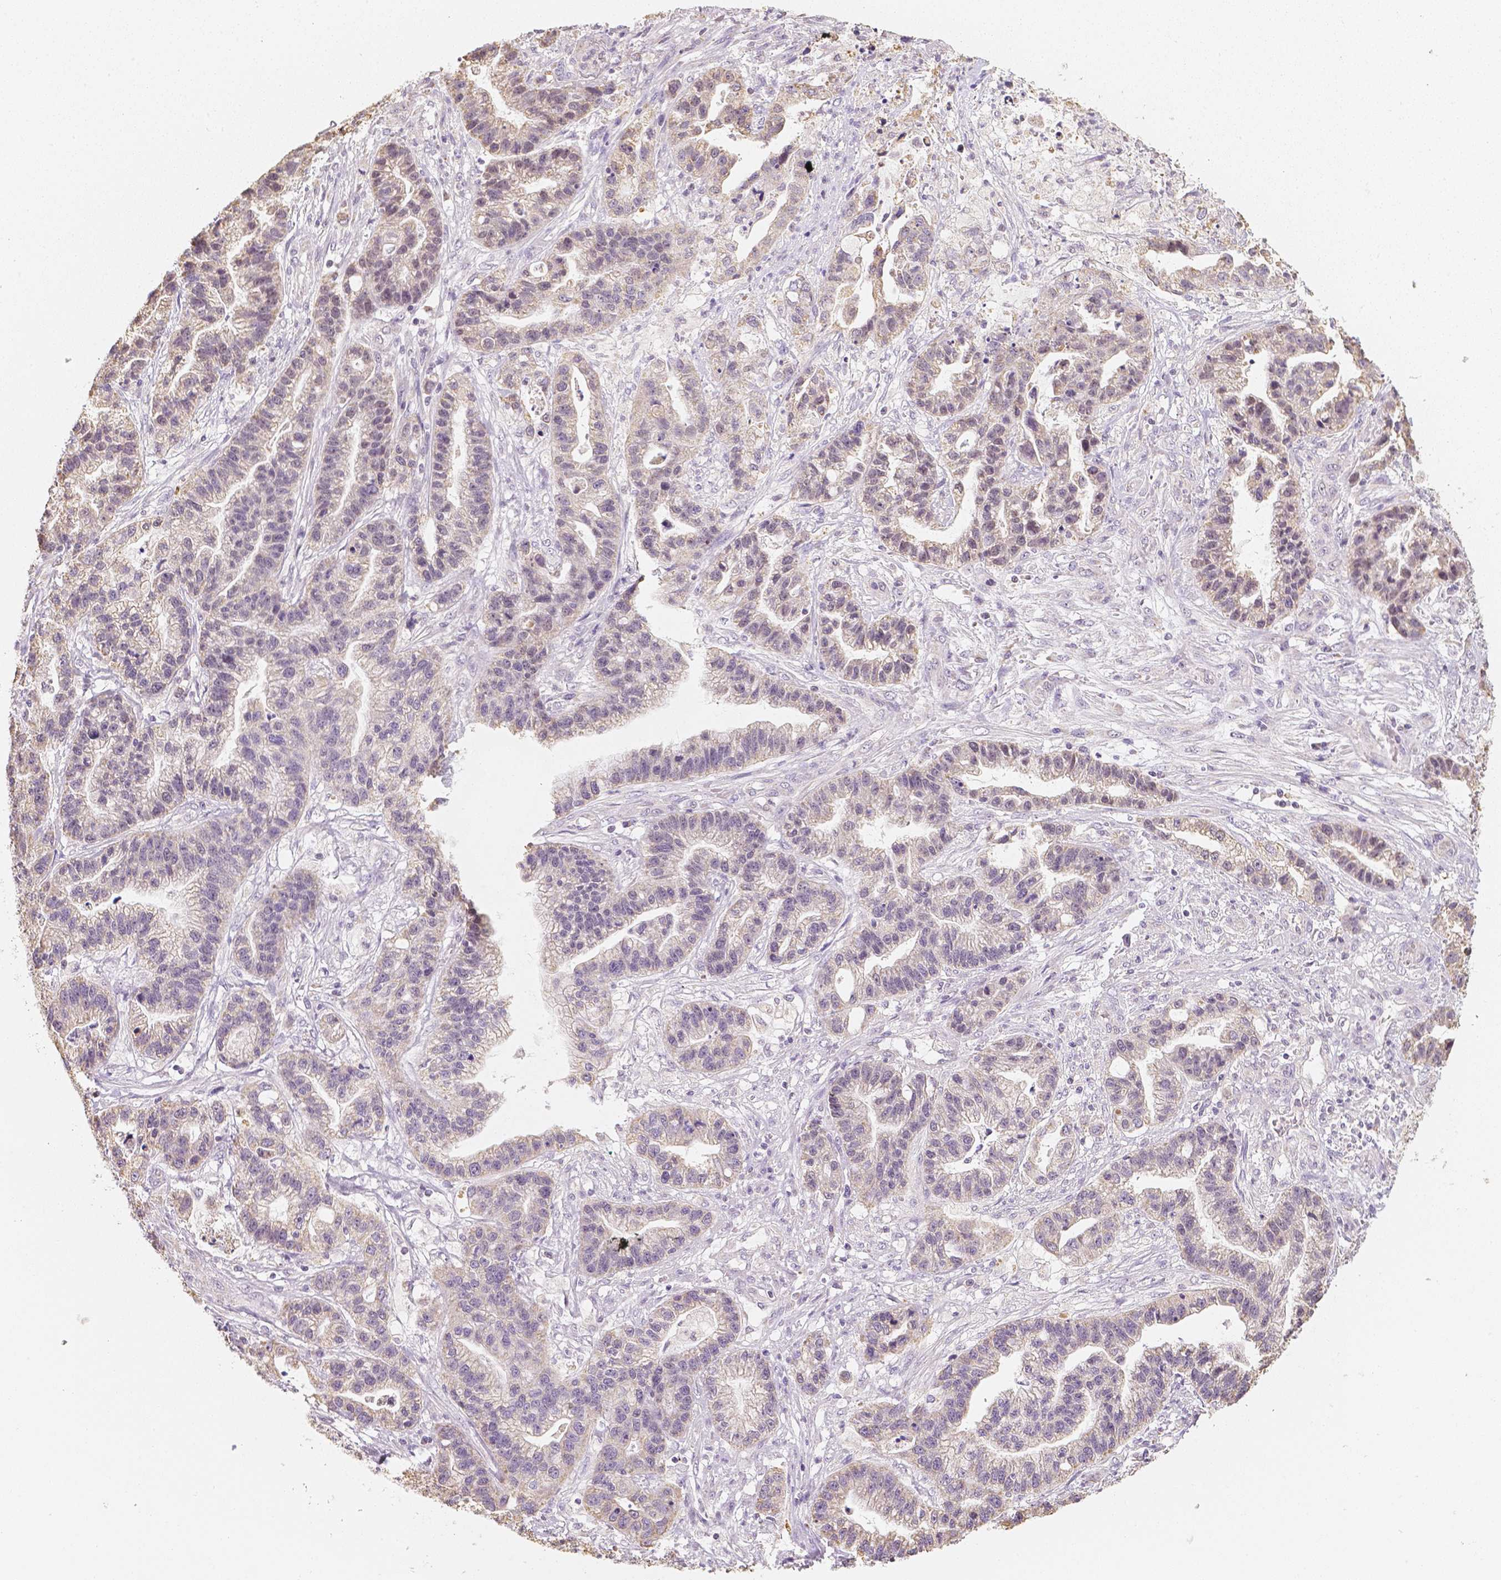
{"staining": {"intensity": "negative", "quantity": "none", "location": "none"}, "tissue": "stomach cancer", "cell_type": "Tumor cells", "image_type": "cancer", "snomed": [{"axis": "morphology", "description": "Adenocarcinoma, NOS"}, {"axis": "topography", "description": "Stomach"}], "caption": "An image of human stomach cancer is negative for staining in tumor cells.", "gene": "NVL", "patient": {"sex": "male", "age": 83}}